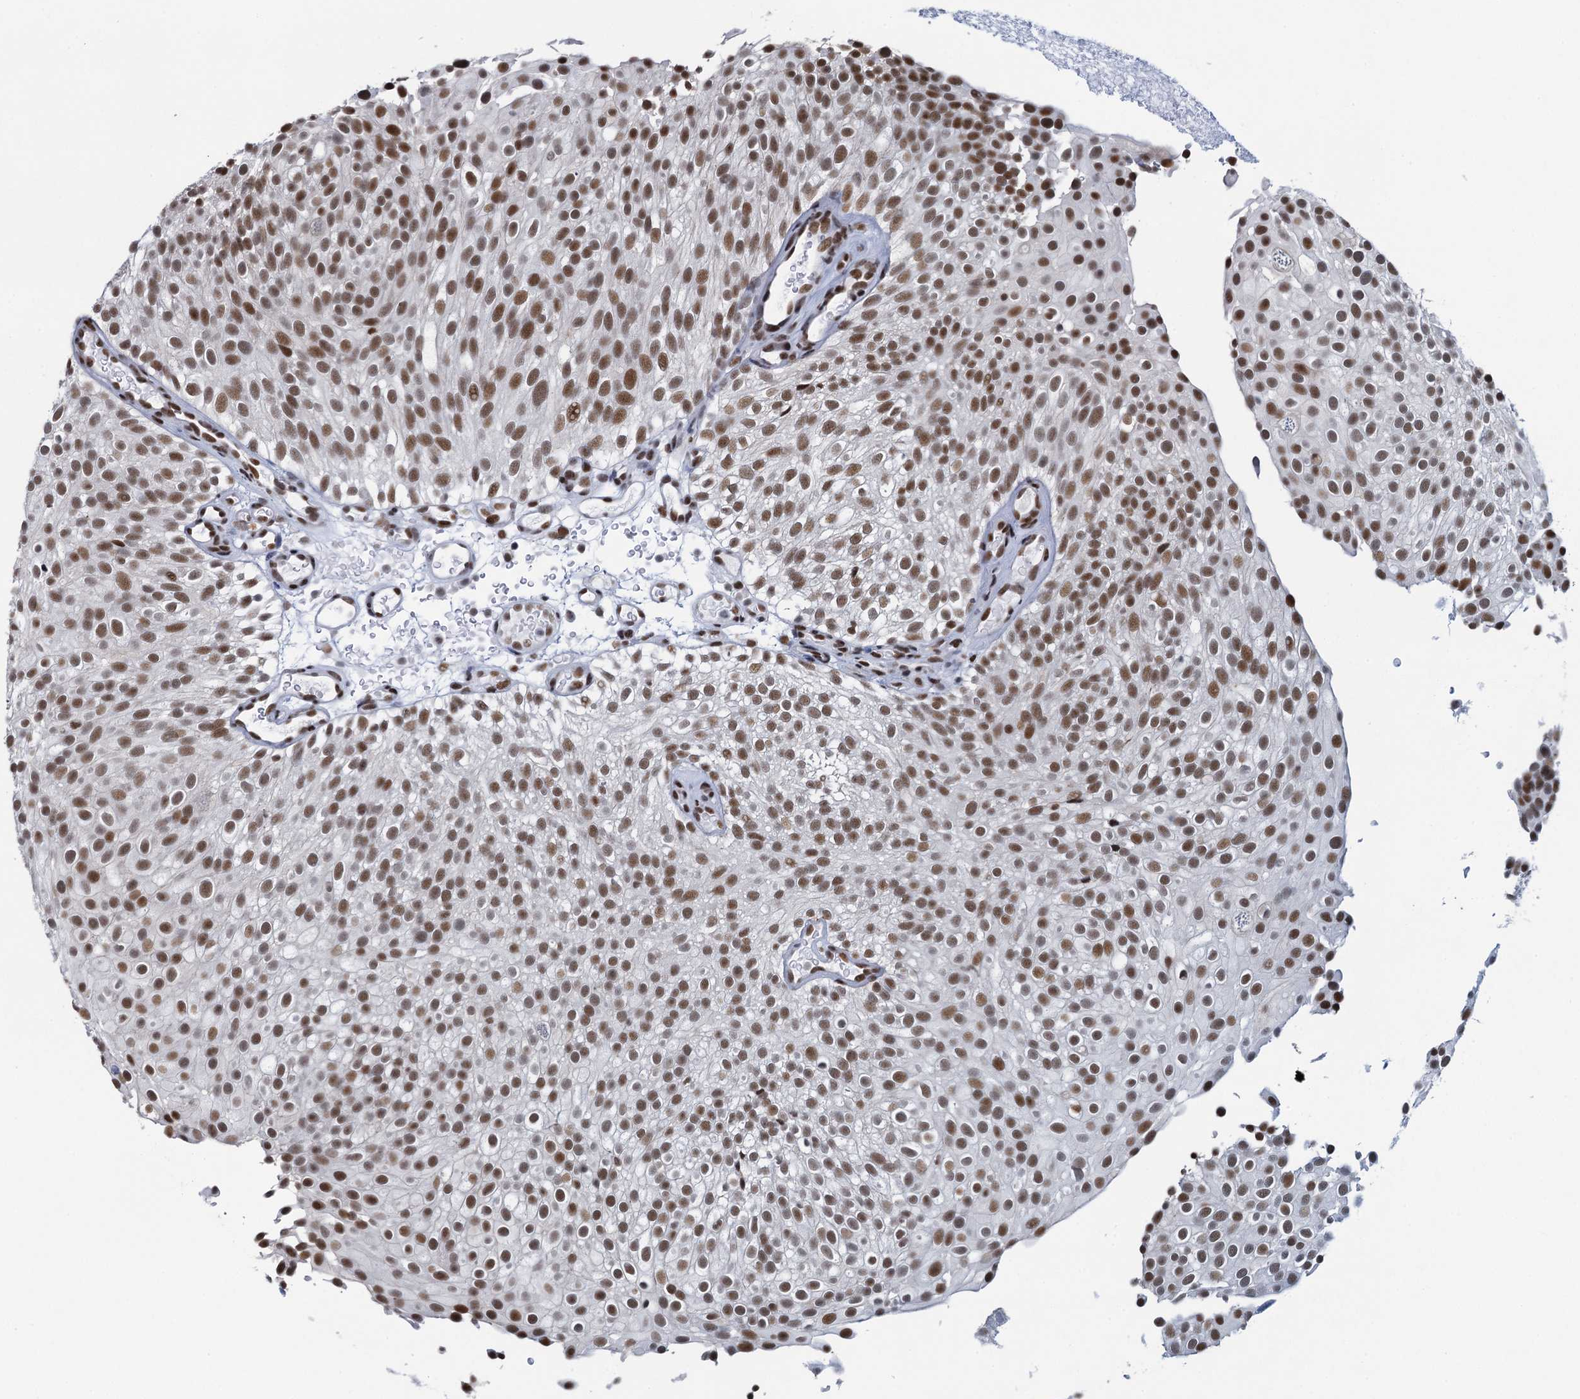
{"staining": {"intensity": "moderate", "quantity": ">75%", "location": "nuclear"}, "tissue": "urothelial cancer", "cell_type": "Tumor cells", "image_type": "cancer", "snomed": [{"axis": "morphology", "description": "Urothelial carcinoma, Low grade"}, {"axis": "topography", "description": "Urinary bladder"}], "caption": "There is medium levels of moderate nuclear expression in tumor cells of urothelial cancer, as demonstrated by immunohistochemical staining (brown color).", "gene": "HNRNPUL2", "patient": {"sex": "male", "age": 78}}